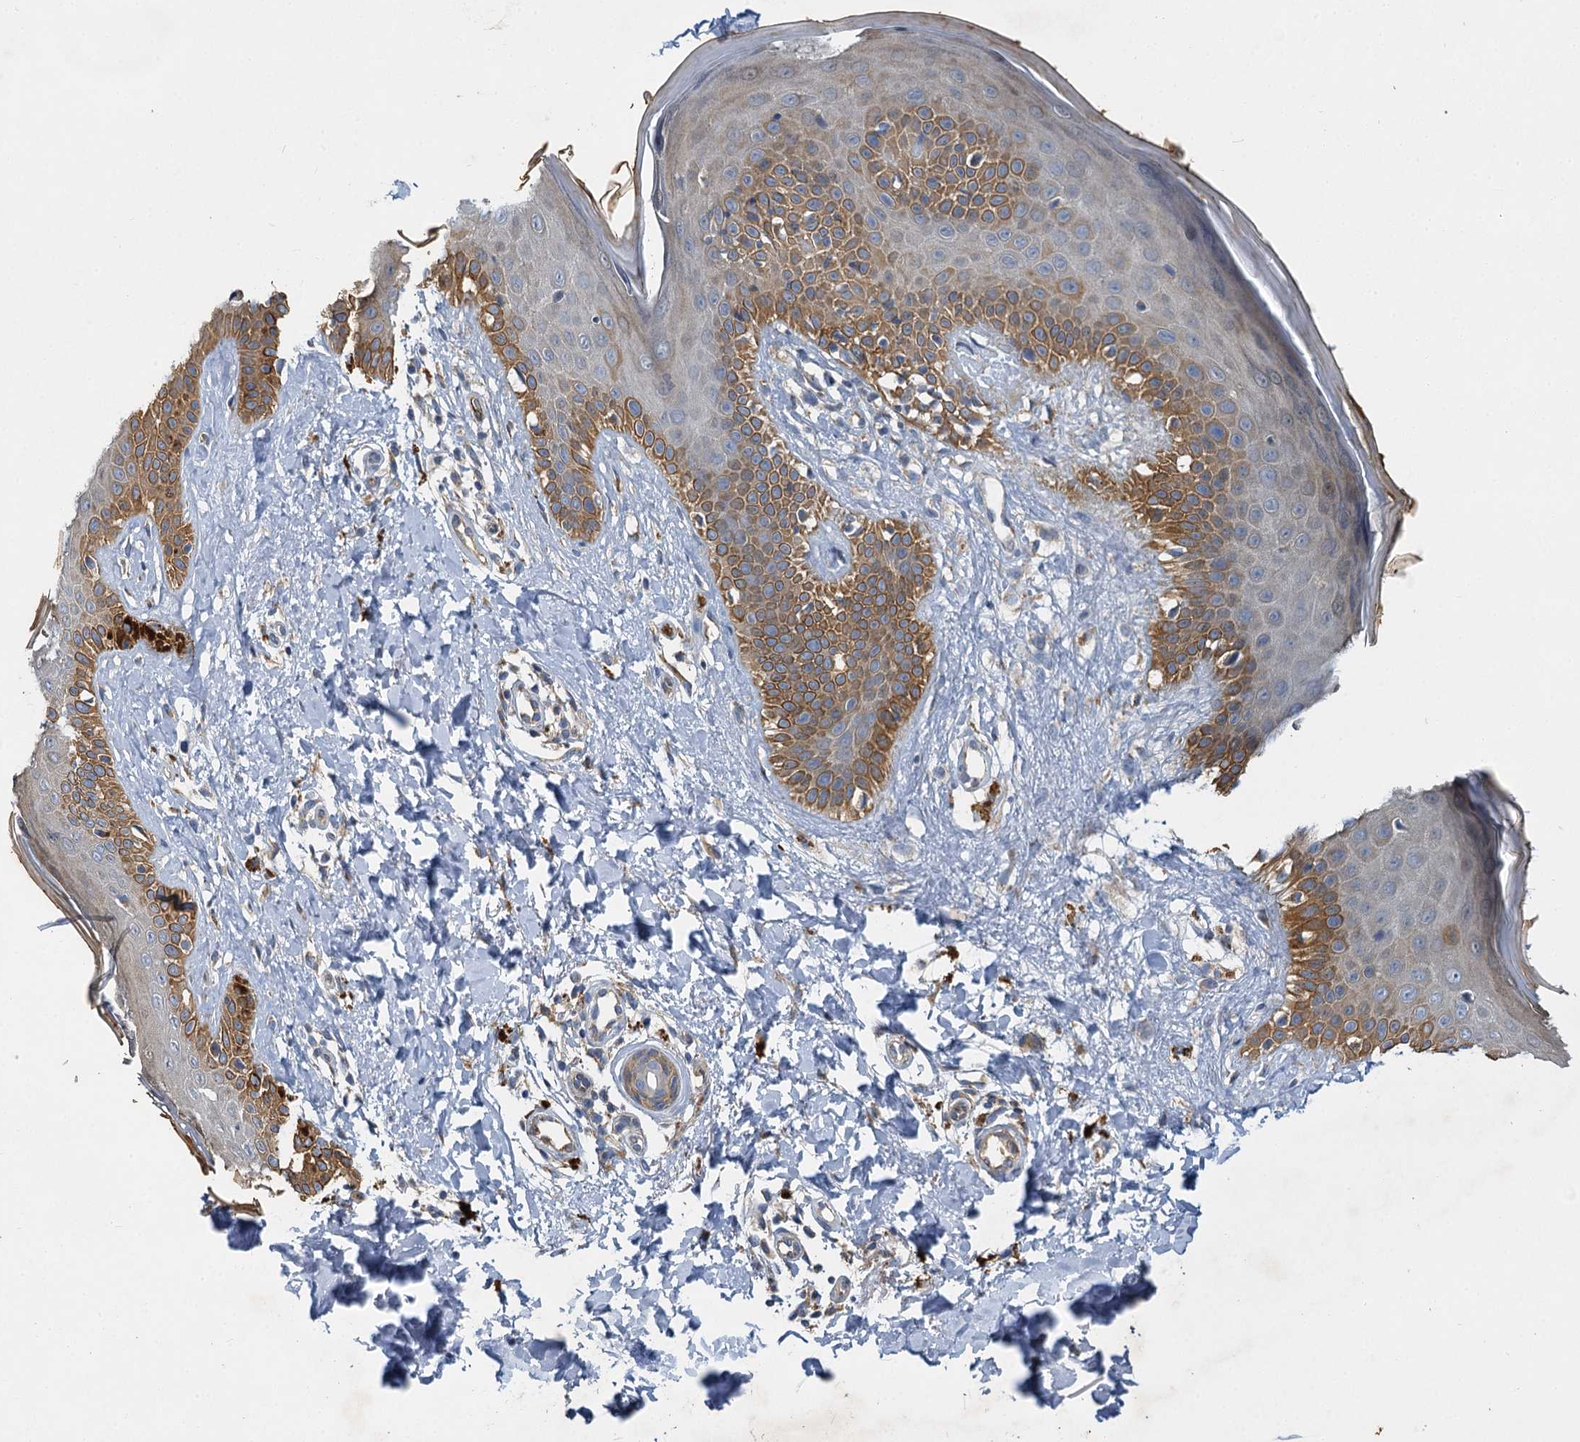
{"staining": {"intensity": "weak", "quantity": ">75%", "location": "cytoplasmic/membranous"}, "tissue": "skin", "cell_type": "Fibroblasts", "image_type": "normal", "snomed": [{"axis": "morphology", "description": "Normal tissue, NOS"}, {"axis": "topography", "description": "Skin"}], "caption": "Skin stained for a protein reveals weak cytoplasmic/membranous positivity in fibroblasts. (IHC, brightfield microscopy, high magnification).", "gene": "BCS1L", "patient": {"sex": "male", "age": 52}}